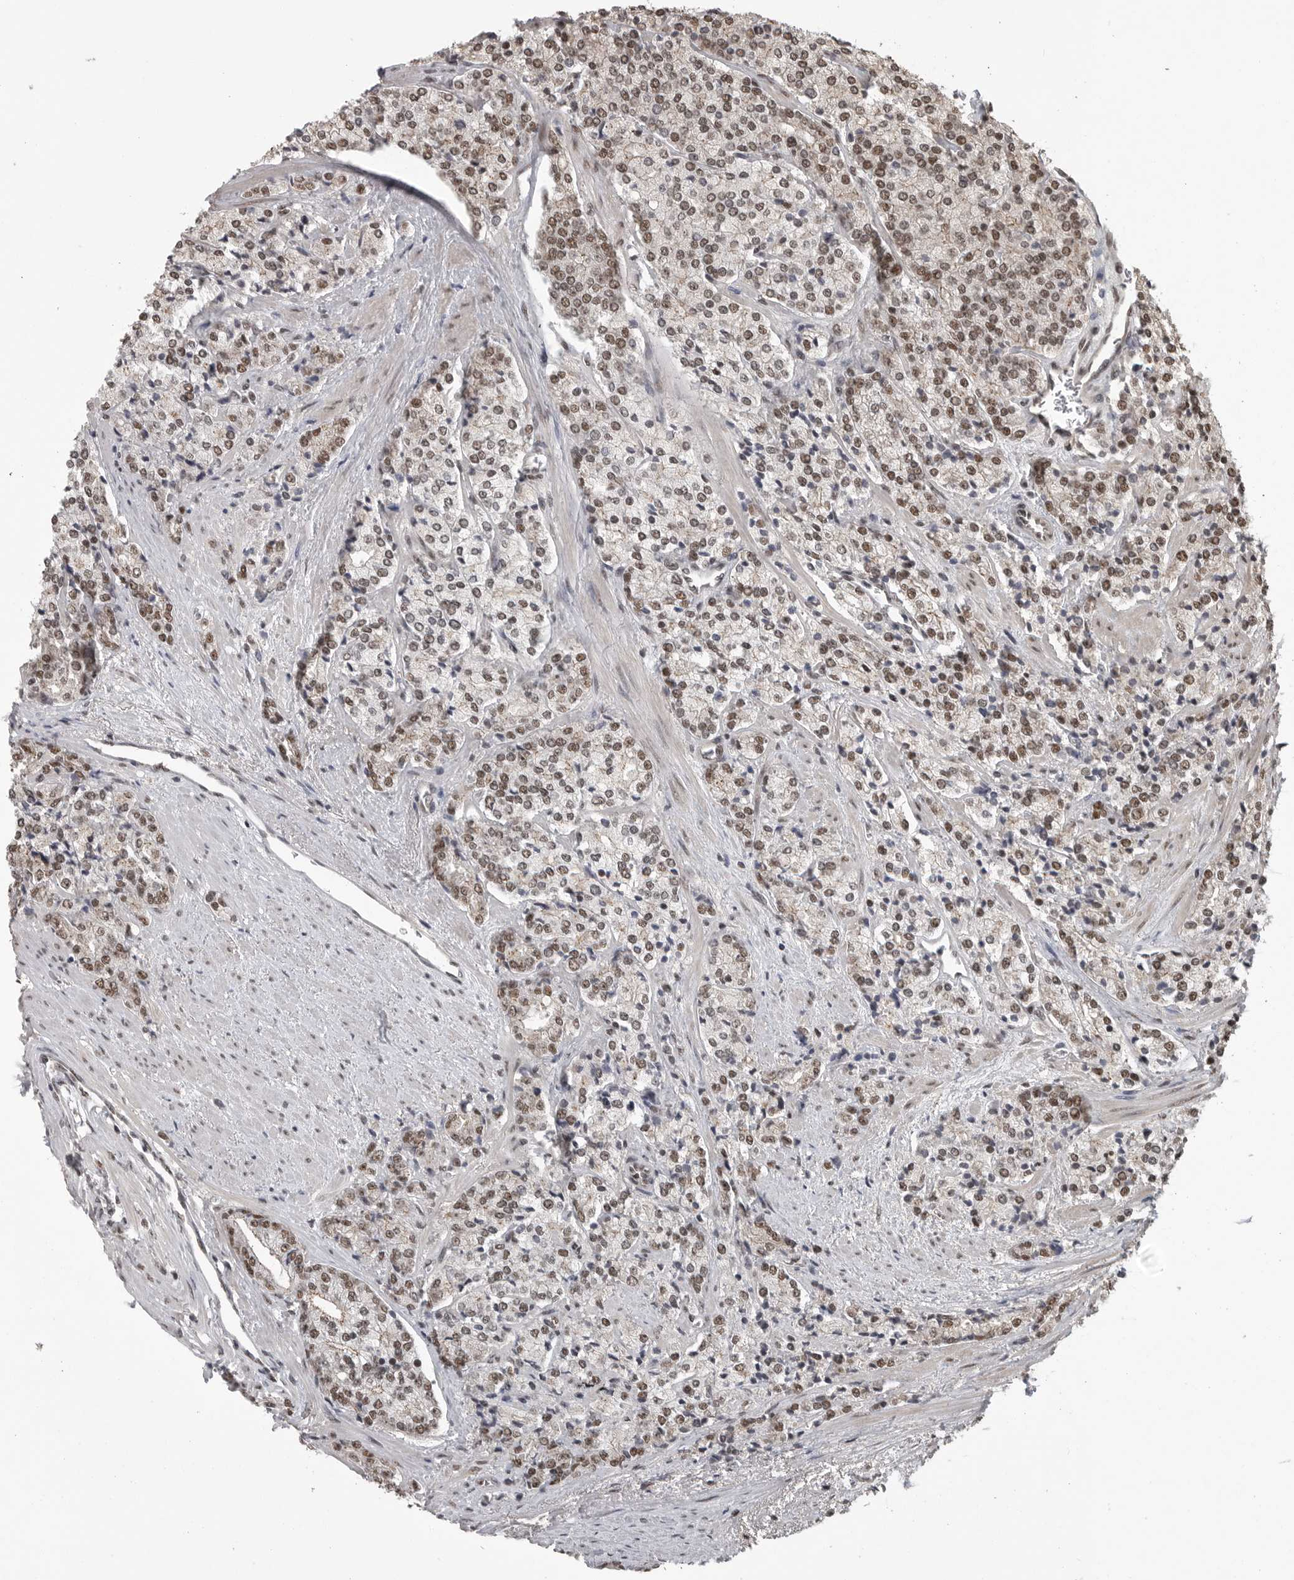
{"staining": {"intensity": "moderate", "quantity": ">75%", "location": "nuclear"}, "tissue": "prostate cancer", "cell_type": "Tumor cells", "image_type": "cancer", "snomed": [{"axis": "morphology", "description": "Adenocarcinoma, High grade"}, {"axis": "topography", "description": "Prostate"}], "caption": "Prostate cancer stained with immunohistochemistry (IHC) displays moderate nuclear staining in approximately >75% of tumor cells.", "gene": "CBLL1", "patient": {"sex": "male", "age": 71}}